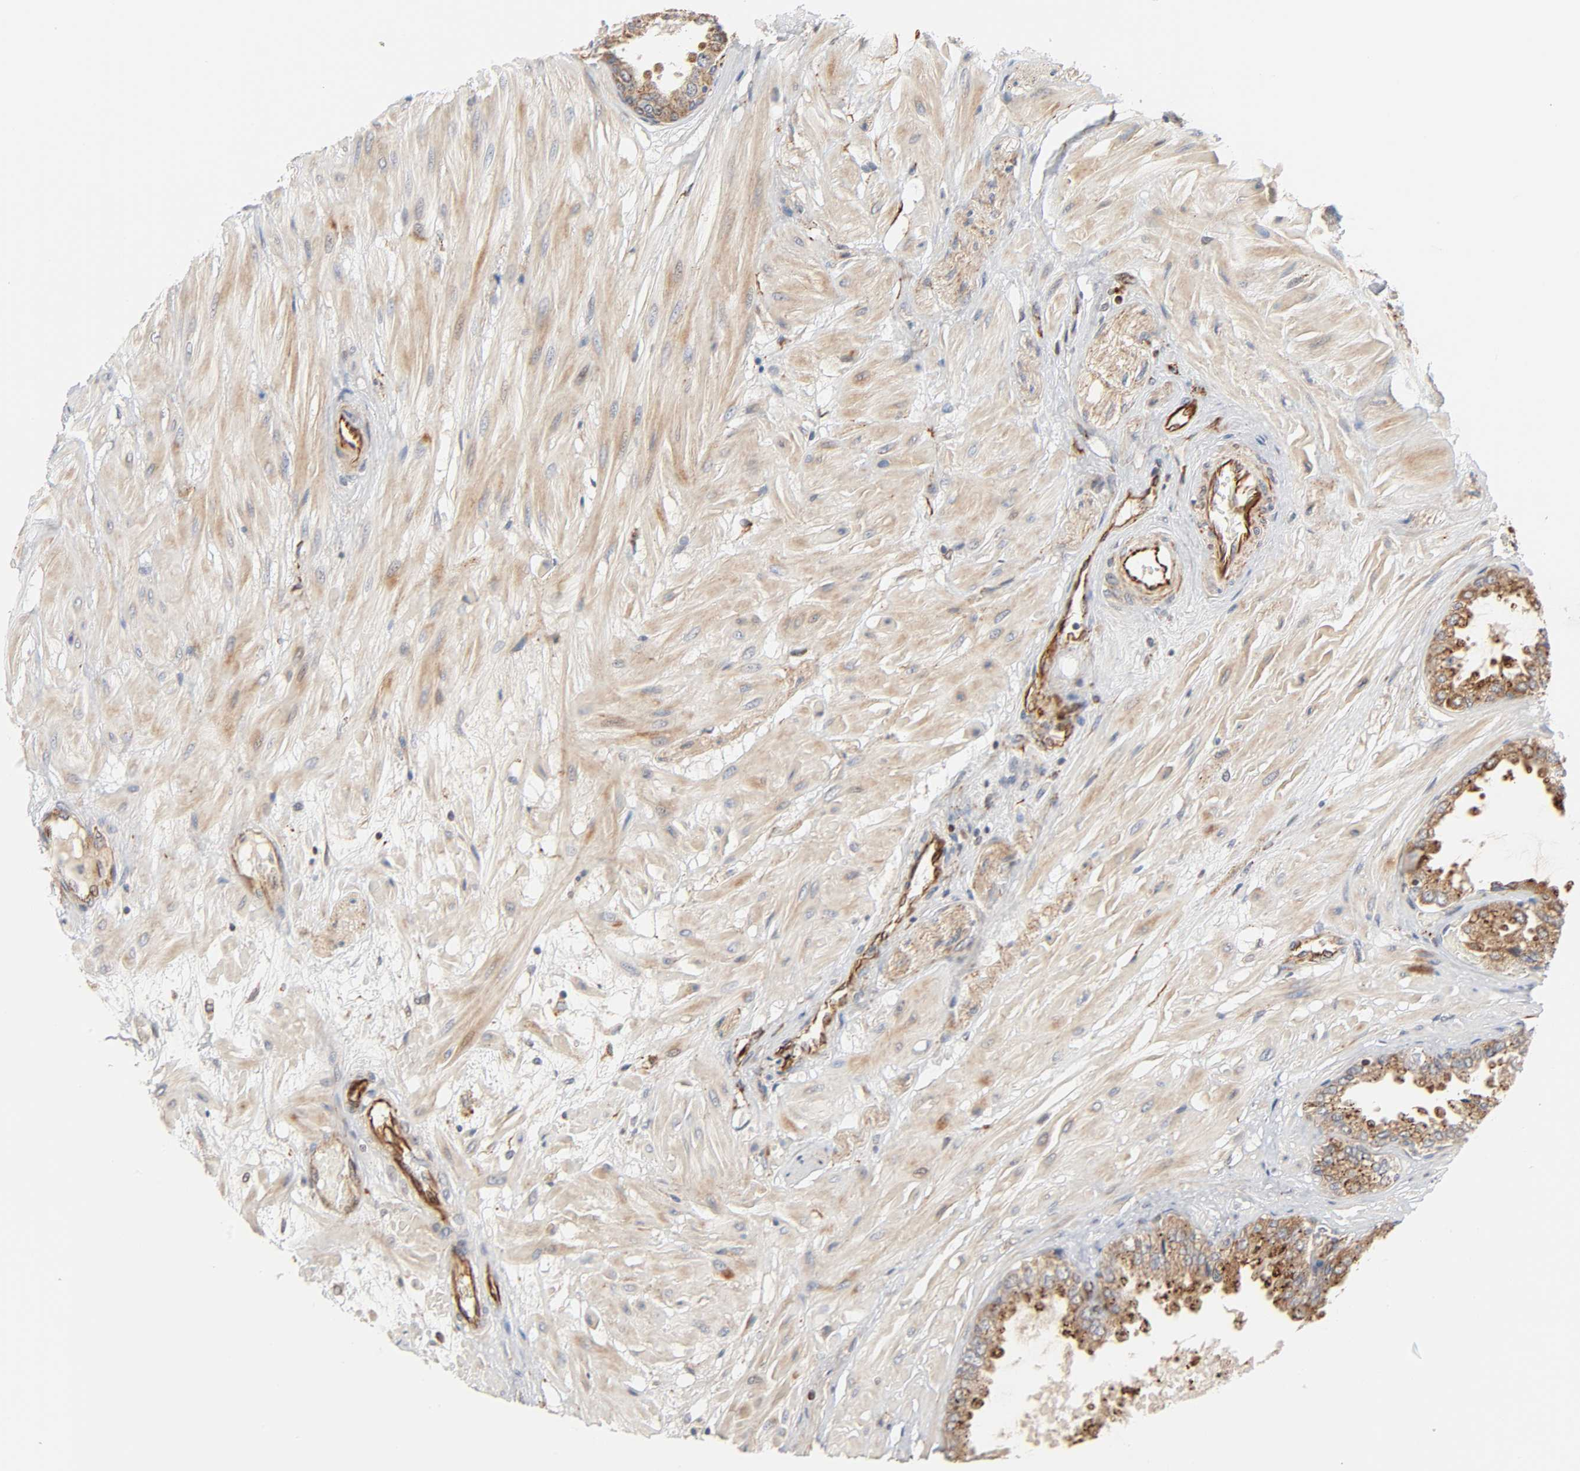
{"staining": {"intensity": "moderate", "quantity": ">75%", "location": "cytoplasmic/membranous"}, "tissue": "seminal vesicle", "cell_type": "Glandular cells", "image_type": "normal", "snomed": [{"axis": "morphology", "description": "Normal tissue, NOS"}, {"axis": "topography", "description": "Seminal veicle"}], "caption": "Brown immunohistochemical staining in unremarkable human seminal vesicle reveals moderate cytoplasmic/membranous positivity in about >75% of glandular cells.", "gene": "REEP5", "patient": {"sex": "male", "age": 46}}